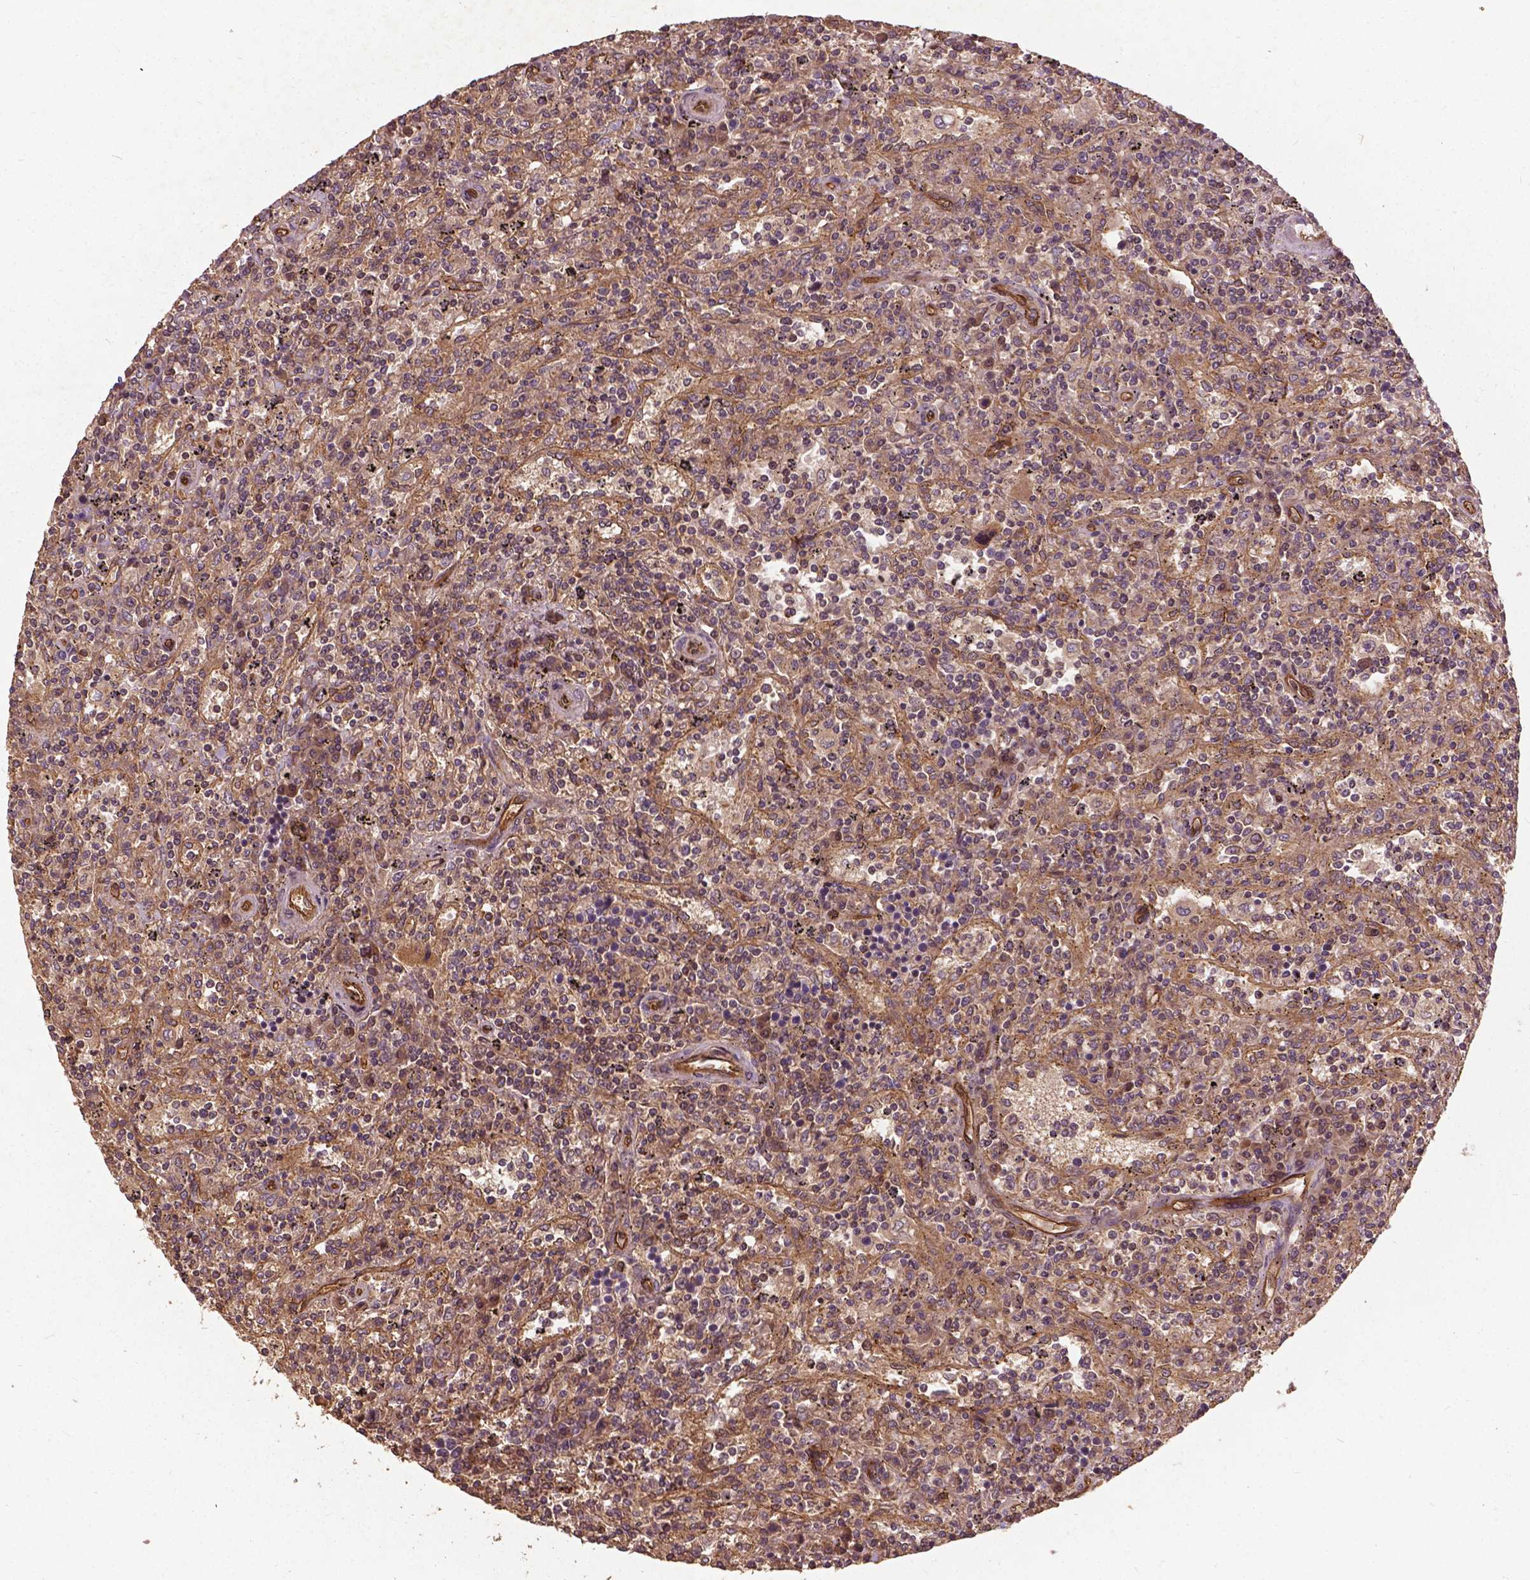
{"staining": {"intensity": "weak", "quantity": "25%-75%", "location": "cytoplasmic/membranous"}, "tissue": "lymphoma", "cell_type": "Tumor cells", "image_type": "cancer", "snomed": [{"axis": "morphology", "description": "Malignant lymphoma, non-Hodgkin's type, Low grade"}, {"axis": "topography", "description": "Spleen"}], "caption": "A brown stain shows weak cytoplasmic/membranous positivity of a protein in human lymphoma tumor cells.", "gene": "UBXN2A", "patient": {"sex": "male", "age": 62}}